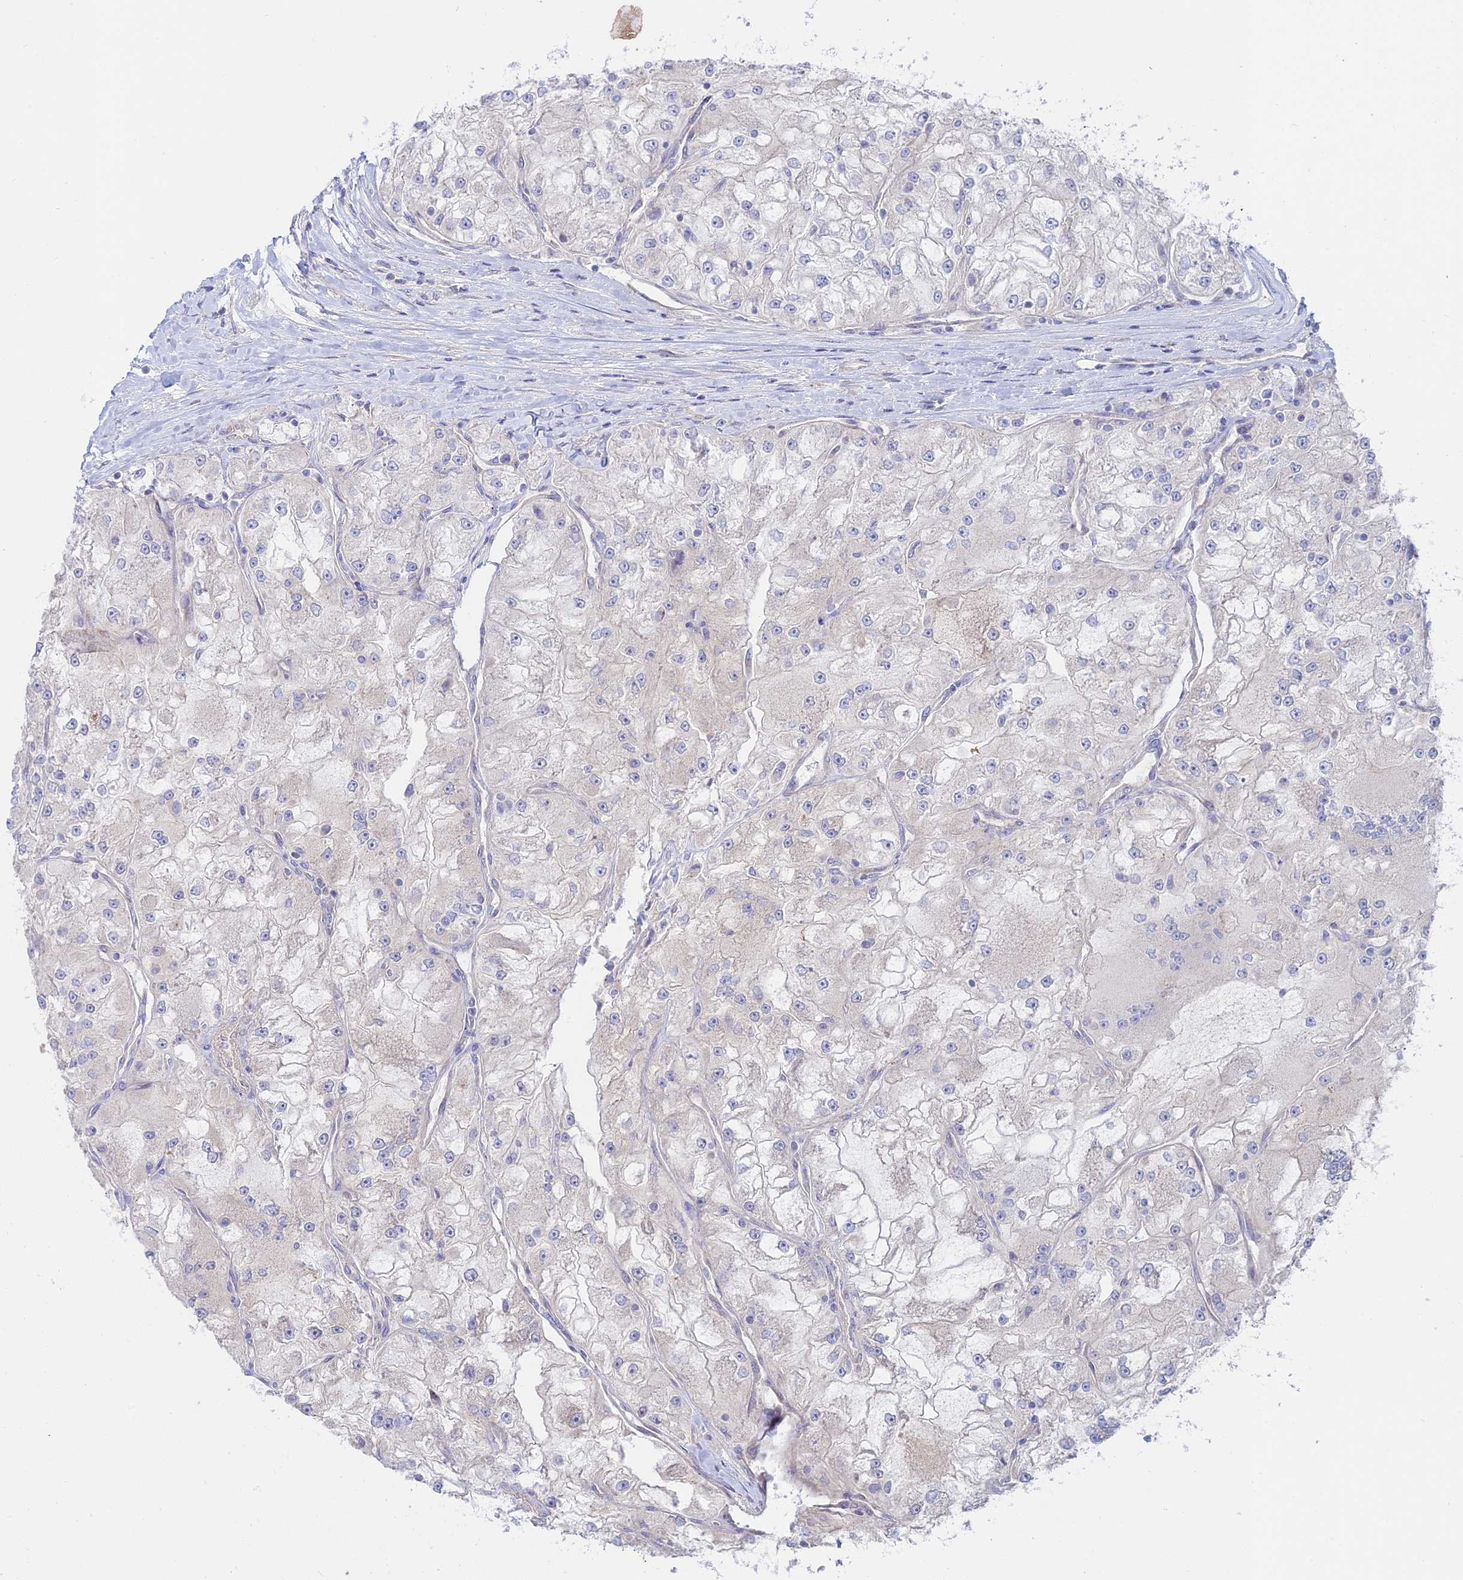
{"staining": {"intensity": "negative", "quantity": "none", "location": "none"}, "tissue": "renal cancer", "cell_type": "Tumor cells", "image_type": "cancer", "snomed": [{"axis": "morphology", "description": "Adenocarcinoma, NOS"}, {"axis": "topography", "description": "Kidney"}], "caption": "Tumor cells show no significant protein expression in adenocarcinoma (renal).", "gene": "KCNAB1", "patient": {"sex": "female", "age": 72}}